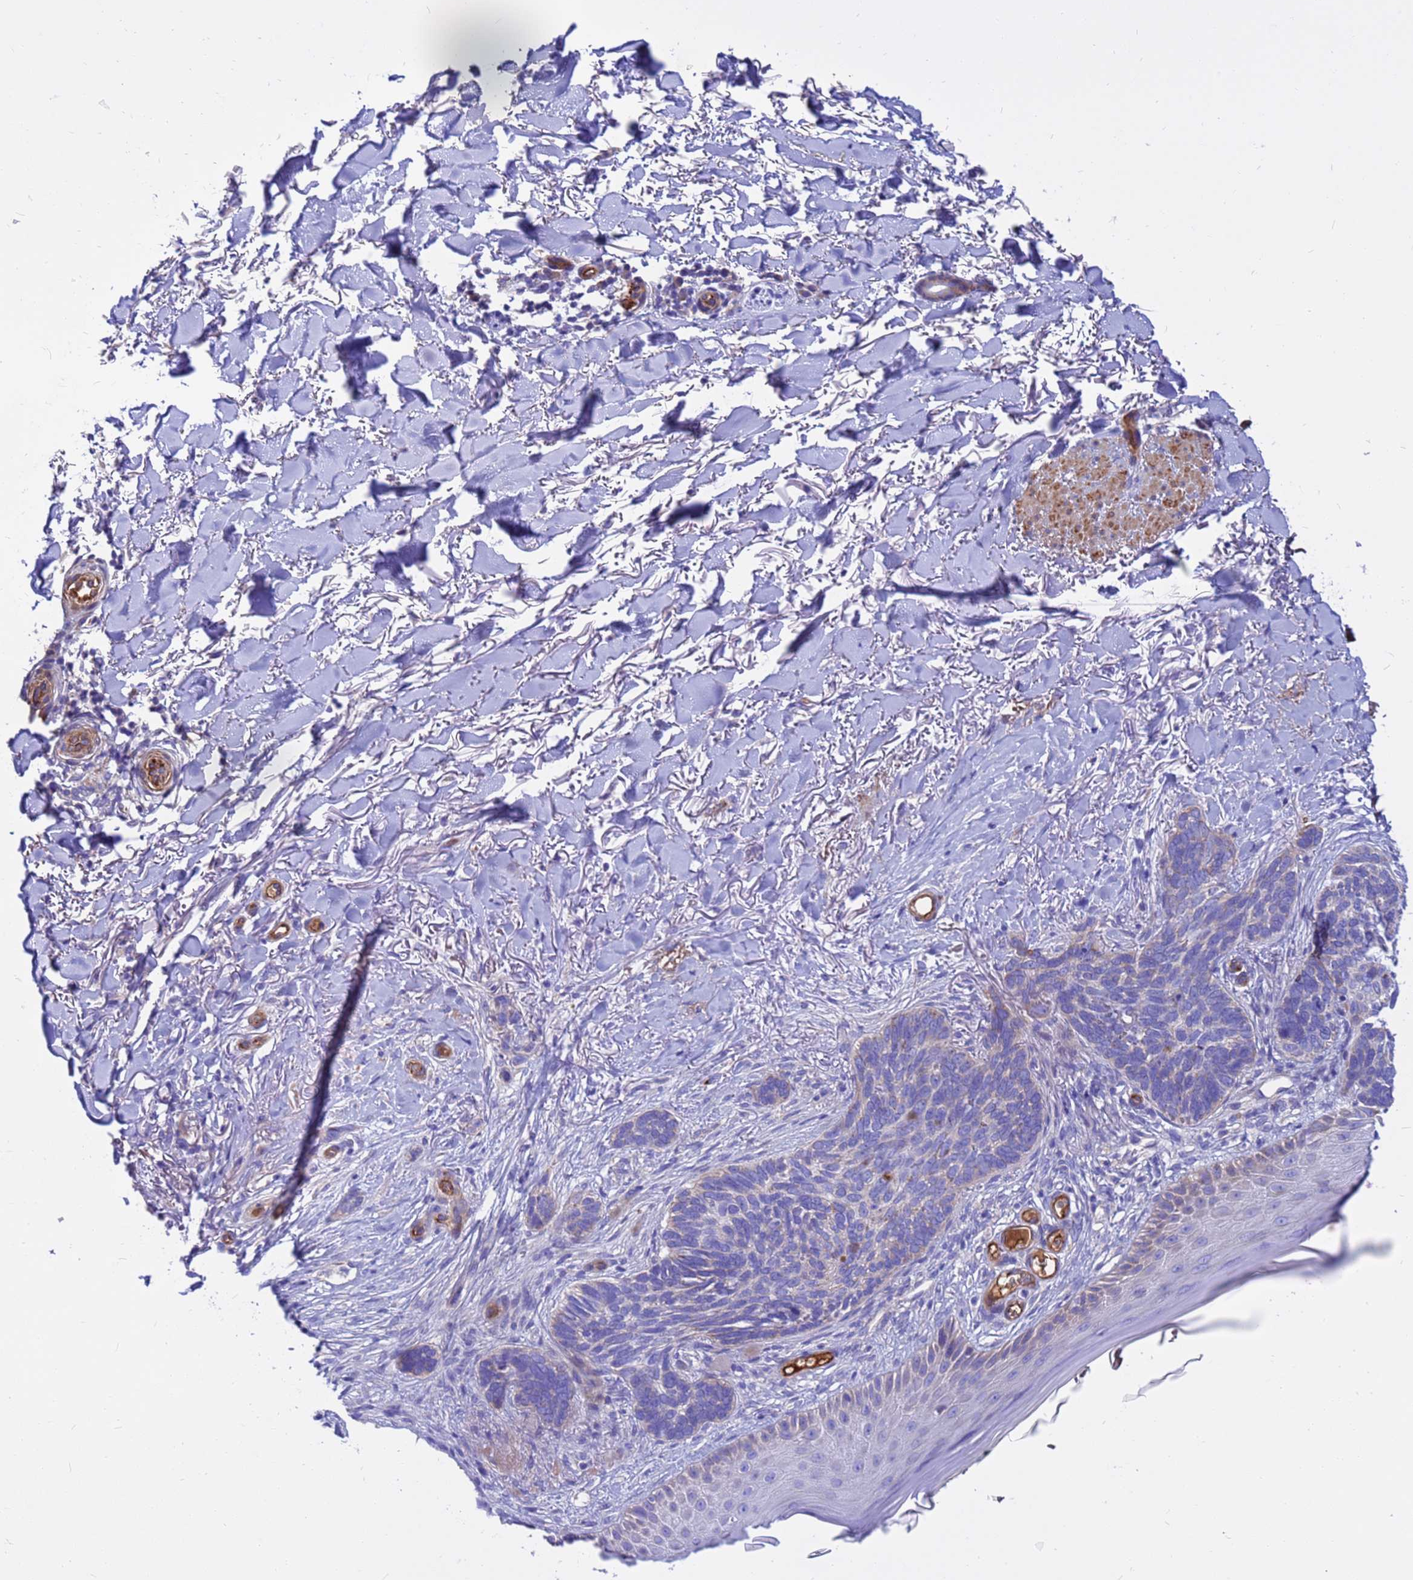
{"staining": {"intensity": "negative", "quantity": "none", "location": "none"}, "tissue": "skin cancer", "cell_type": "Tumor cells", "image_type": "cancer", "snomed": [{"axis": "morphology", "description": "Normal tissue, NOS"}, {"axis": "morphology", "description": "Basal cell carcinoma"}, {"axis": "topography", "description": "Skin"}], "caption": "Immunohistochemistry (IHC) of skin cancer (basal cell carcinoma) shows no staining in tumor cells.", "gene": "CRHBP", "patient": {"sex": "female", "age": 67}}